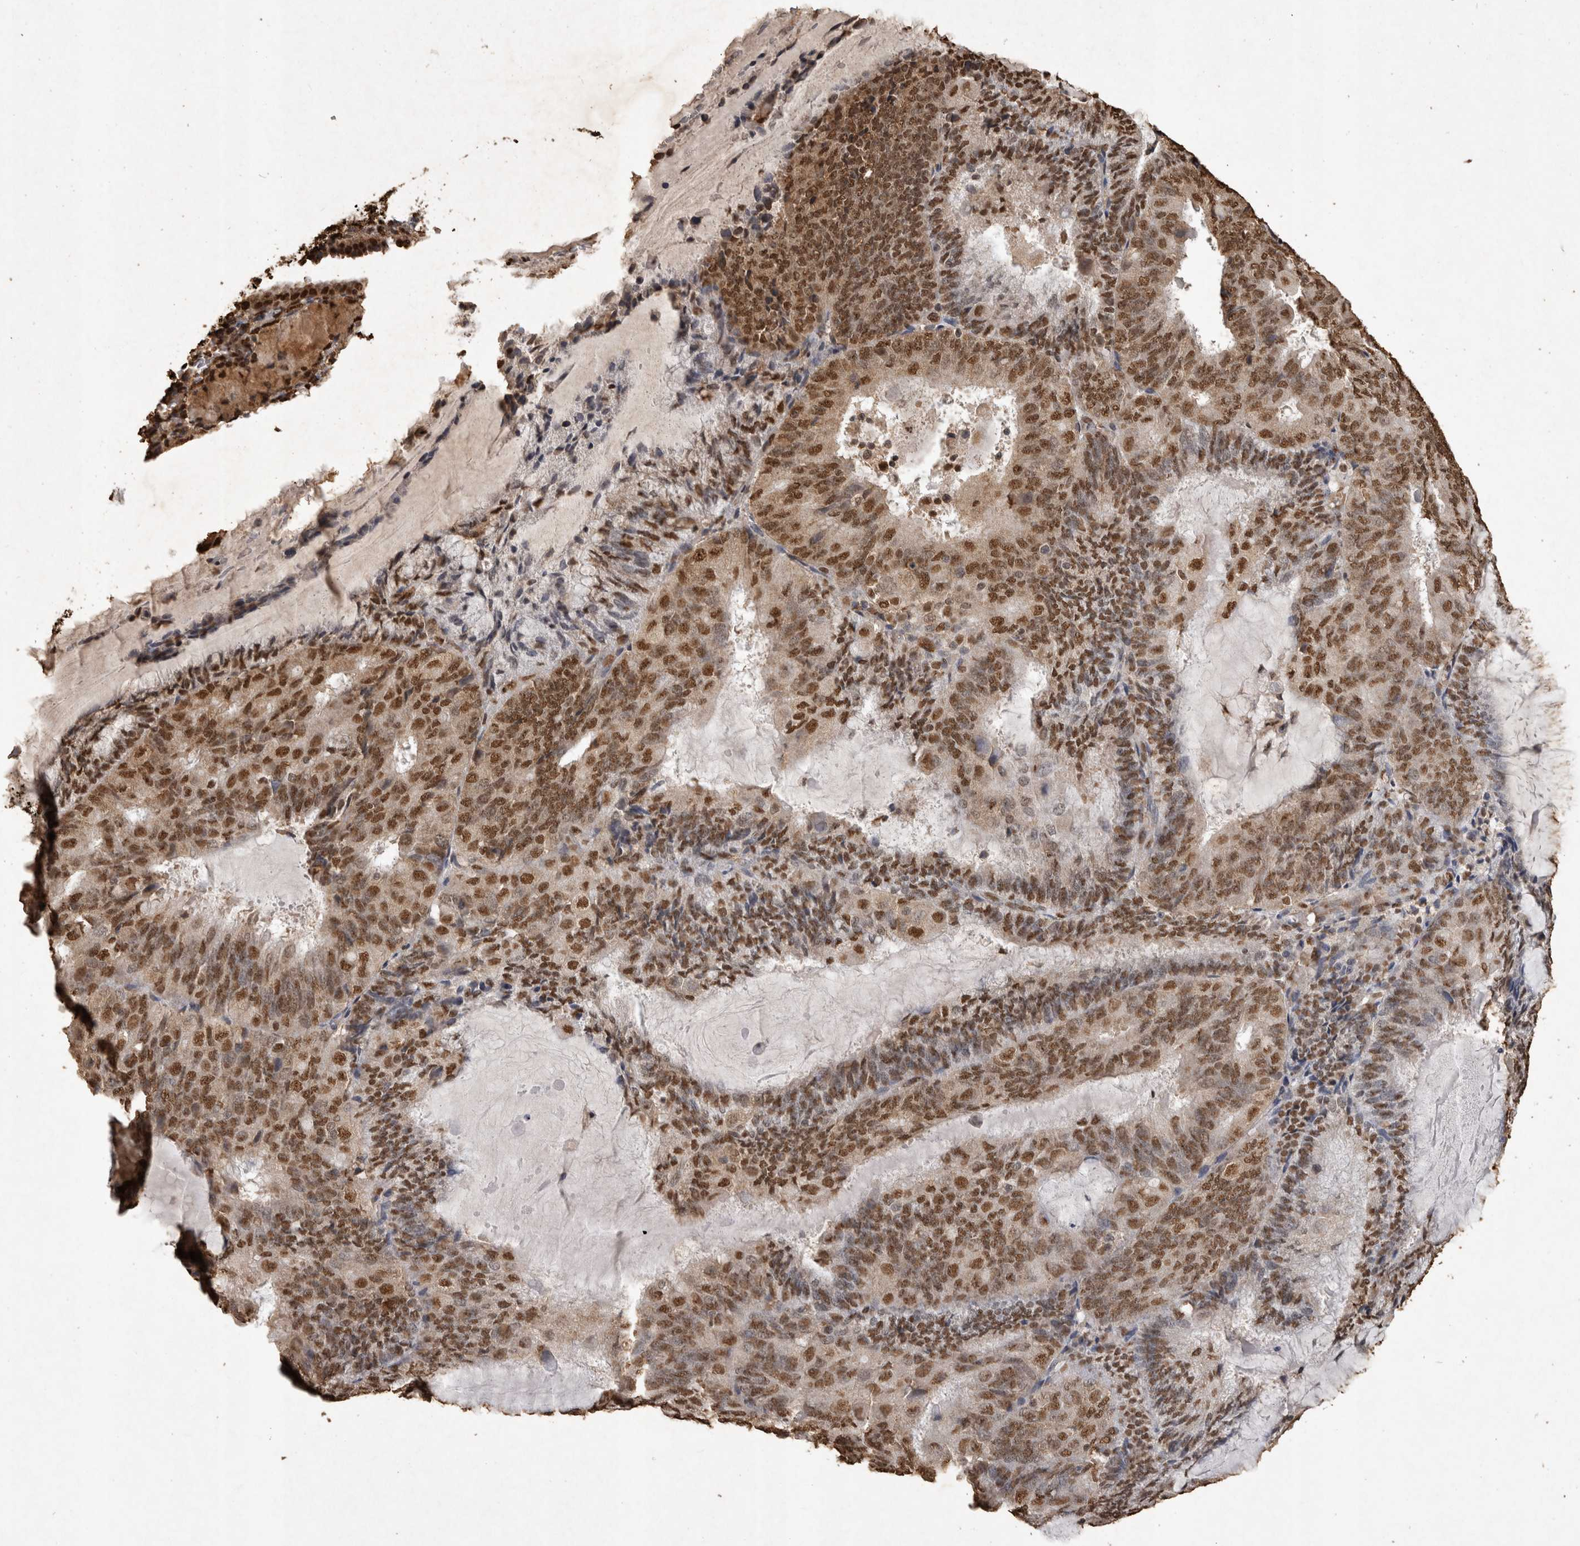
{"staining": {"intensity": "moderate", "quantity": ">75%", "location": "cytoplasmic/membranous,nuclear"}, "tissue": "endometrial cancer", "cell_type": "Tumor cells", "image_type": "cancer", "snomed": [{"axis": "morphology", "description": "Adenocarcinoma, NOS"}, {"axis": "topography", "description": "Endometrium"}], "caption": "Endometrial cancer (adenocarcinoma) stained with DAB immunohistochemistry reveals medium levels of moderate cytoplasmic/membranous and nuclear expression in about >75% of tumor cells.", "gene": "OAS2", "patient": {"sex": "female", "age": 81}}